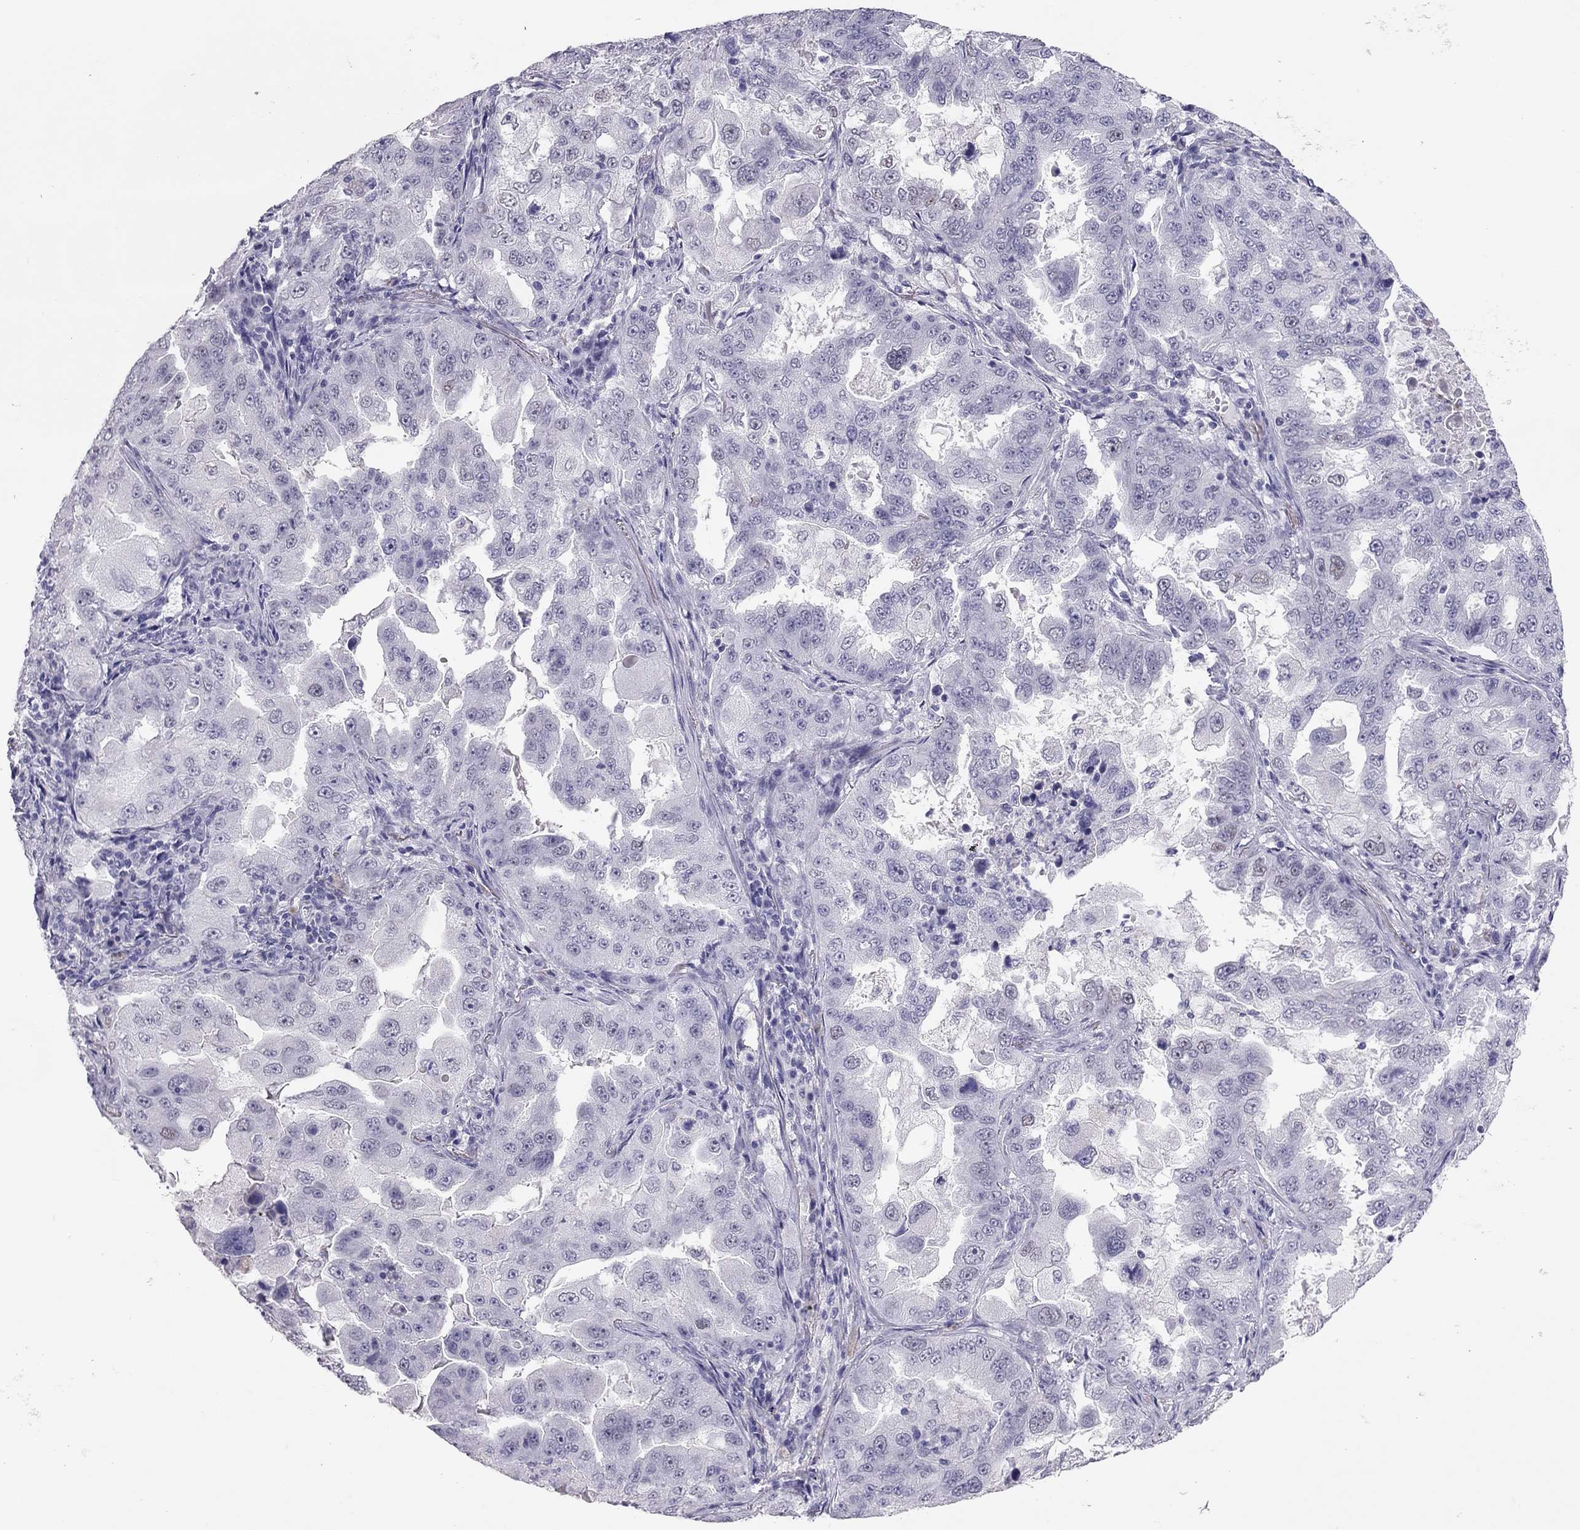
{"staining": {"intensity": "negative", "quantity": "none", "location": "none"}, "tissue": "lung cancer", "cell_type": "Tumor cells", "image_type": "cancer", "snomed": [{"axis": "morphology", "description": "Adenocarcinoma, NOS"}, {"axis": "topography", "description": "Lung"}], "caption": "A photomicrograph of lung cancer stained for a protein shows no brown staining in tumor cells. (IHC, brightfield microscopy, high magnification).", "gene": "PHOX2A", "patient": {"sex": "female", "age": 61}}